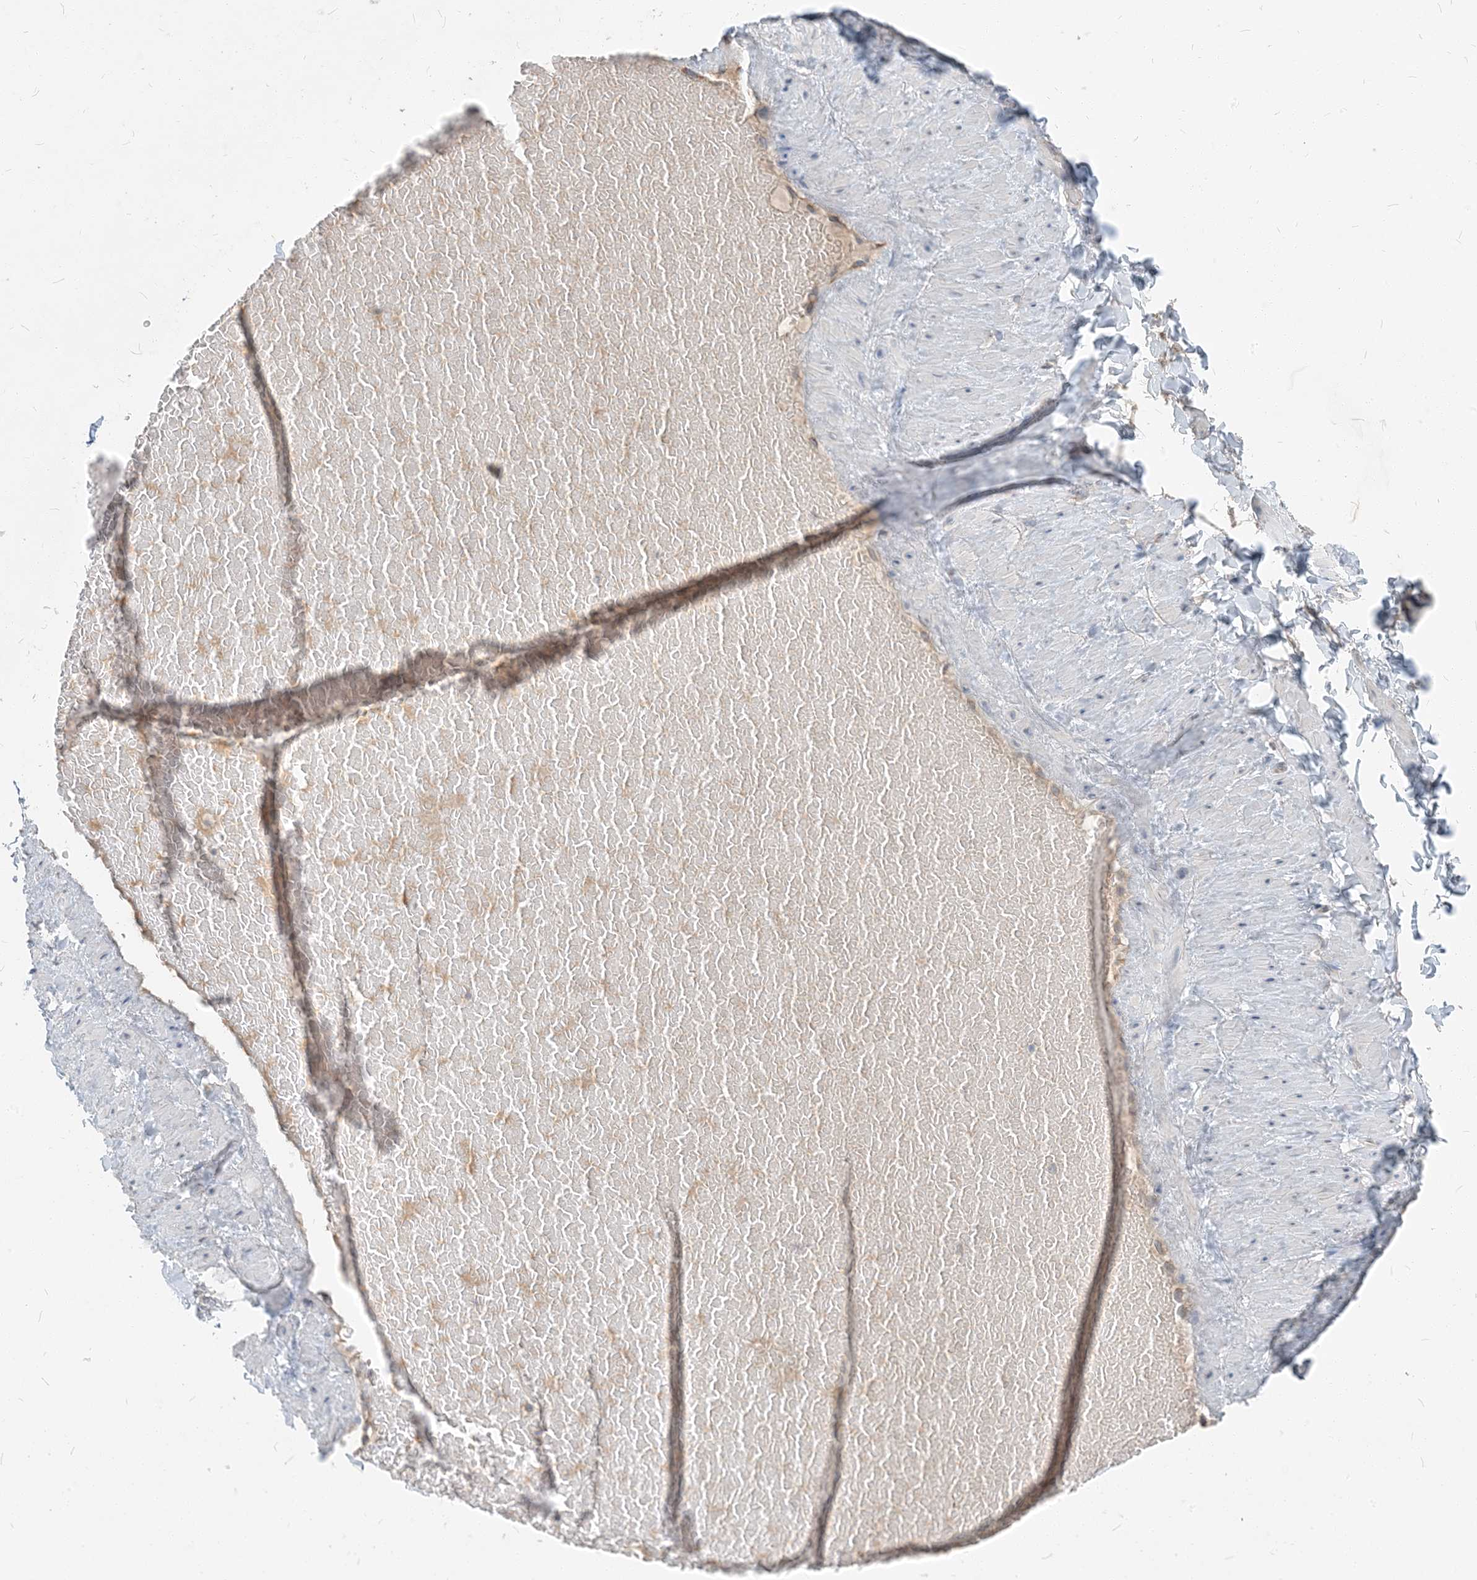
{"staining": {"intensity": "negative", "quantity": "none", "location": "none"}, "tissue": "adipose tissue", "cell_type": "Adipocytes", "image_type": "normal", "snomed": [{"axis": "morphology", "description": "Normal tissue, NOS"}, {"axis": "topography", "description": "Adipose tissue"}, {"axis": "topography", "description": "Vascular tissue"}, {"axis": "topography", "description": "Peripheral nerve tissue"}], "caption": "This is a histopathology image of immunohistochemistry (IHC) staining of normal adipose tissue, which shows no positivity in adipocytes.", "gene": "NCOA7", "patient": {"sex": "male", "age": 25}}